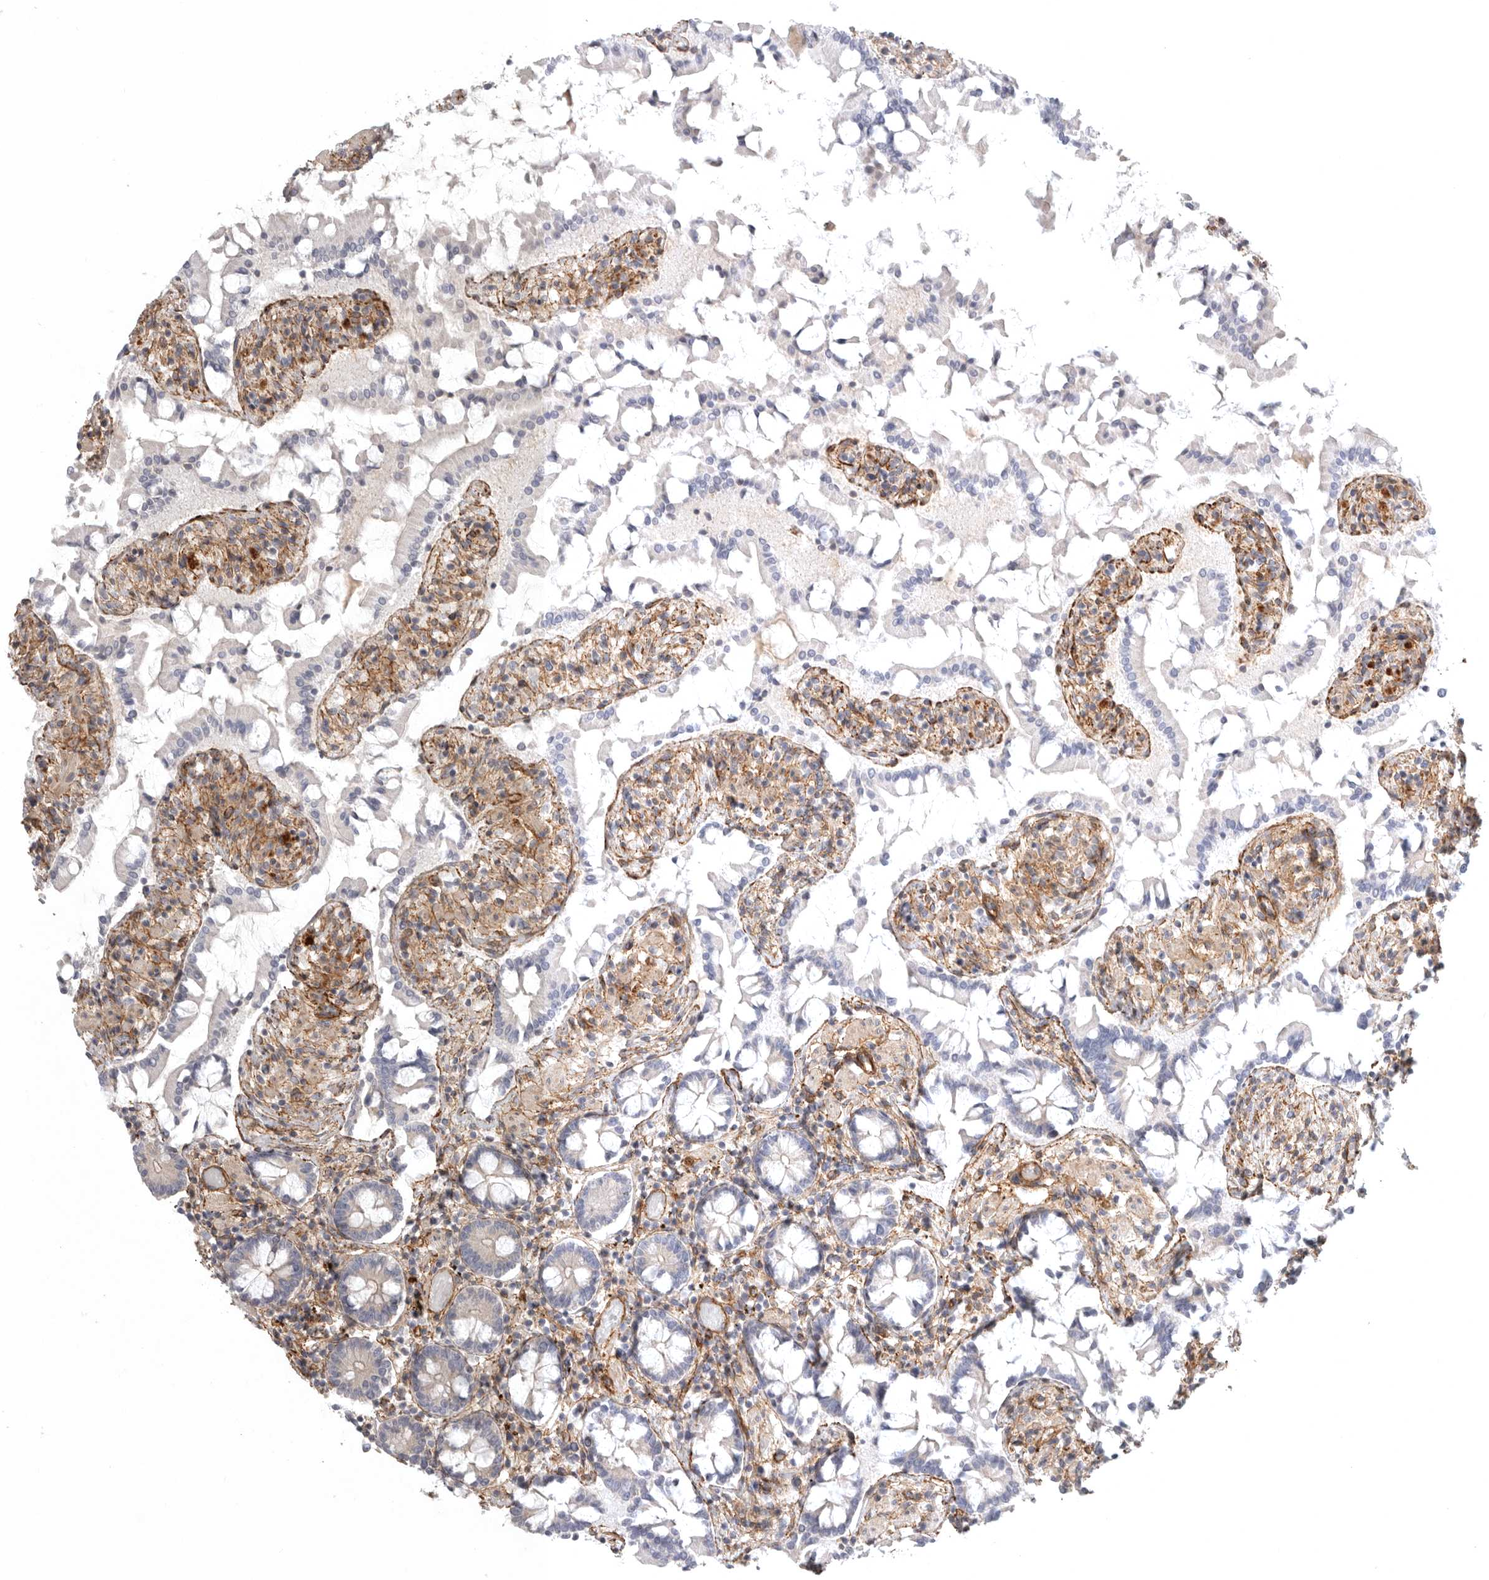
{"staining": {"intensity": "negative", "quantity": "none", "location": "none"}, "tissue": "small intestine", "cell_type": "Glandular cells", "image_type": "normal", "snomed": [{"axis": "morphology", "description": "Normal tissue, NOS"}, {"axis": "topography", "description": "Small intestine"}], "caption": "Small intestine was stained to show a protein in brown. There is no significant positivity in glandular cells. The staining was performed using DAB to visualize the protein expression in brown, while the nuclei were stained in blue with hematoxylin (Magnification: 20x).", "gene": "LONRF1", "patient": {"sex": "male", "age": 41}}